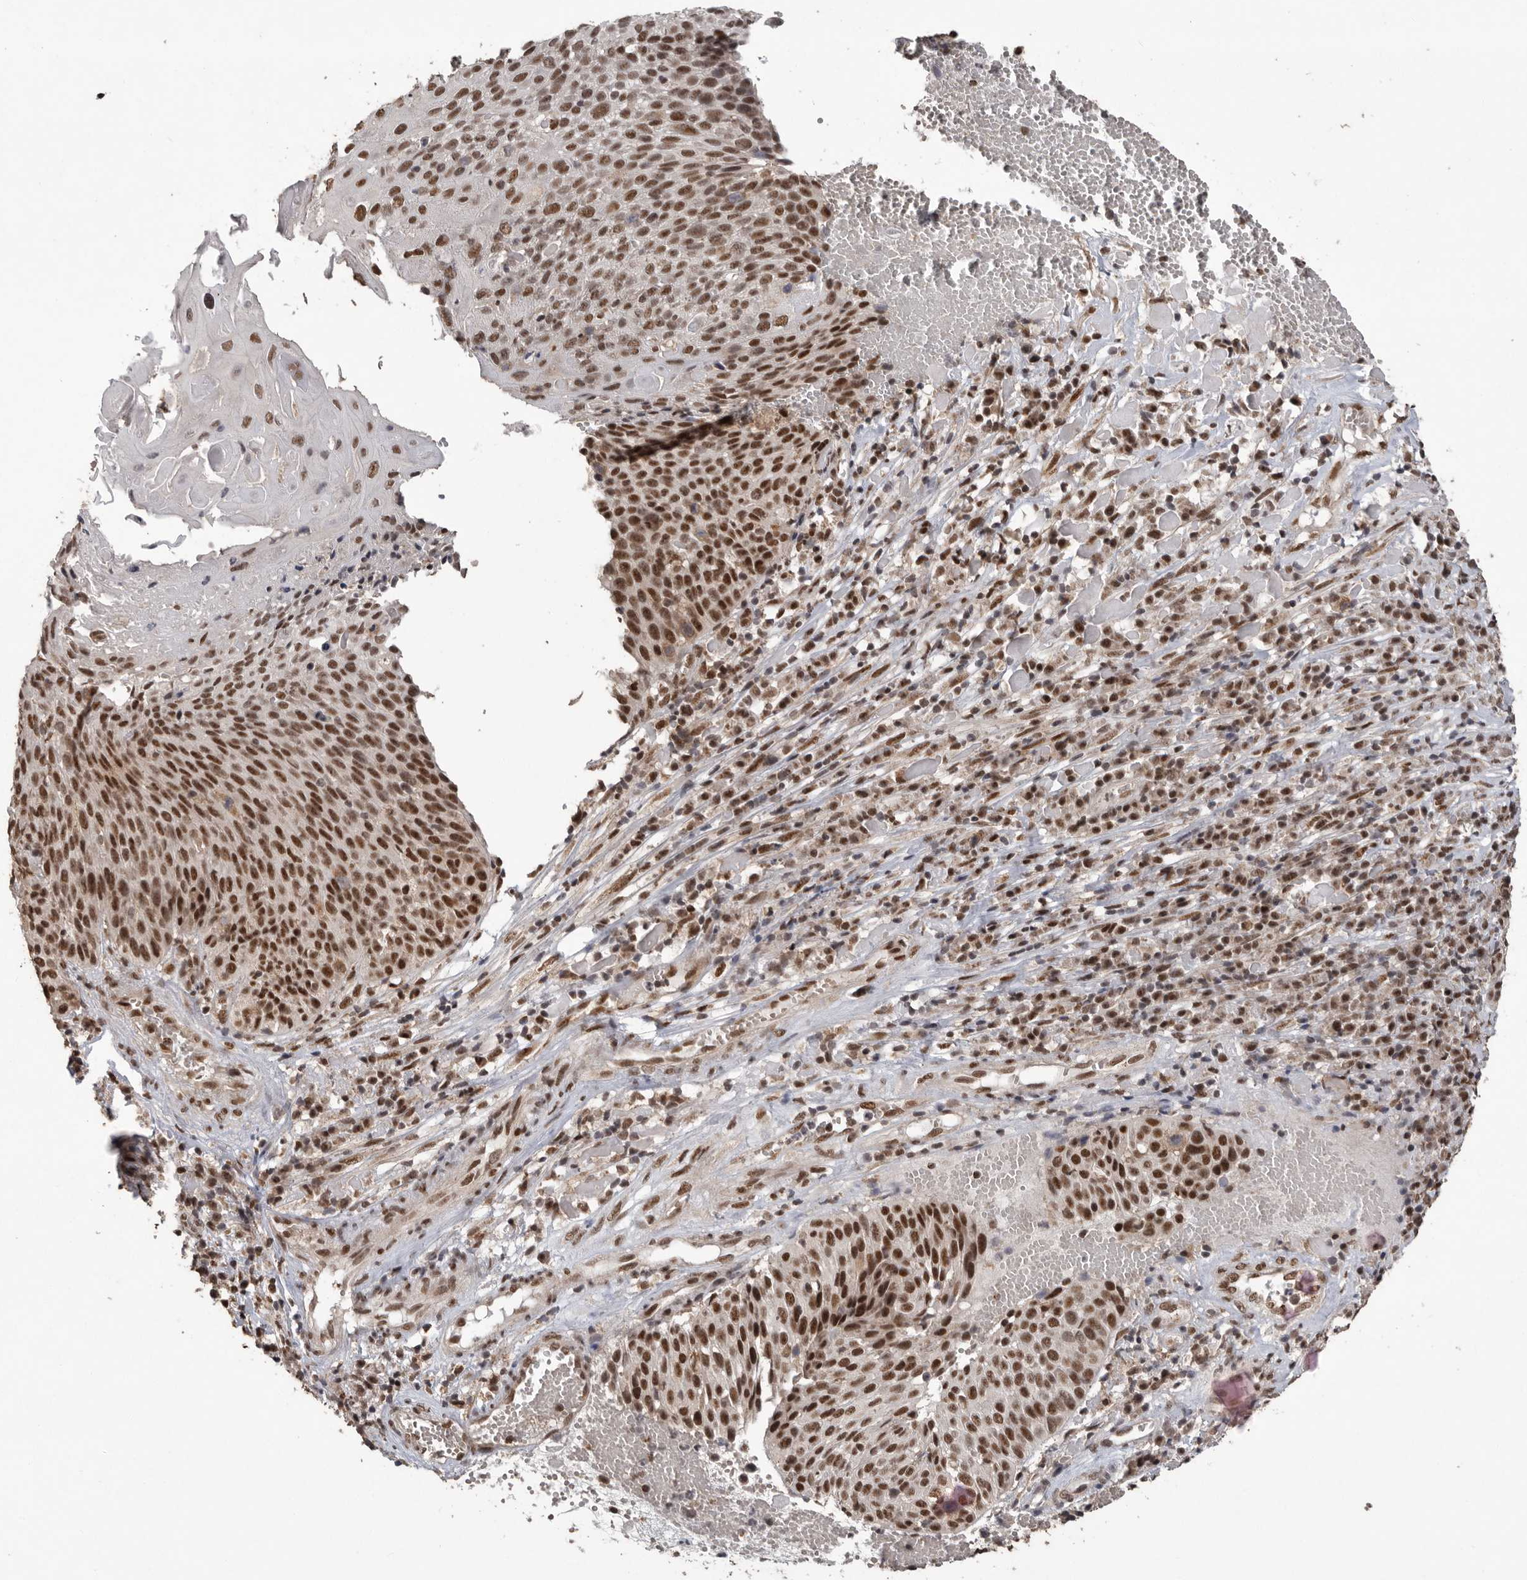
{"staining": {"intensity": "strong", "quantity": ">75%", "location": "nuclear"}, "tissue": "cervical cancer", "cell_type": "Tumor cells", "image_type": "cancer", "snomed": [{"axis": "morphology", "description": "Squamous cell carcinoma, NOS"}, {"axis": "topography", "description": "Cervix"}], "caption": "A histopathology image of squamous cell carcinoma (cervical) stained for a protein shows strong nuclear brown staining in tumor cells.", "gene": "PPP1R10", "patient": {"sex": "female", "age": 74}}